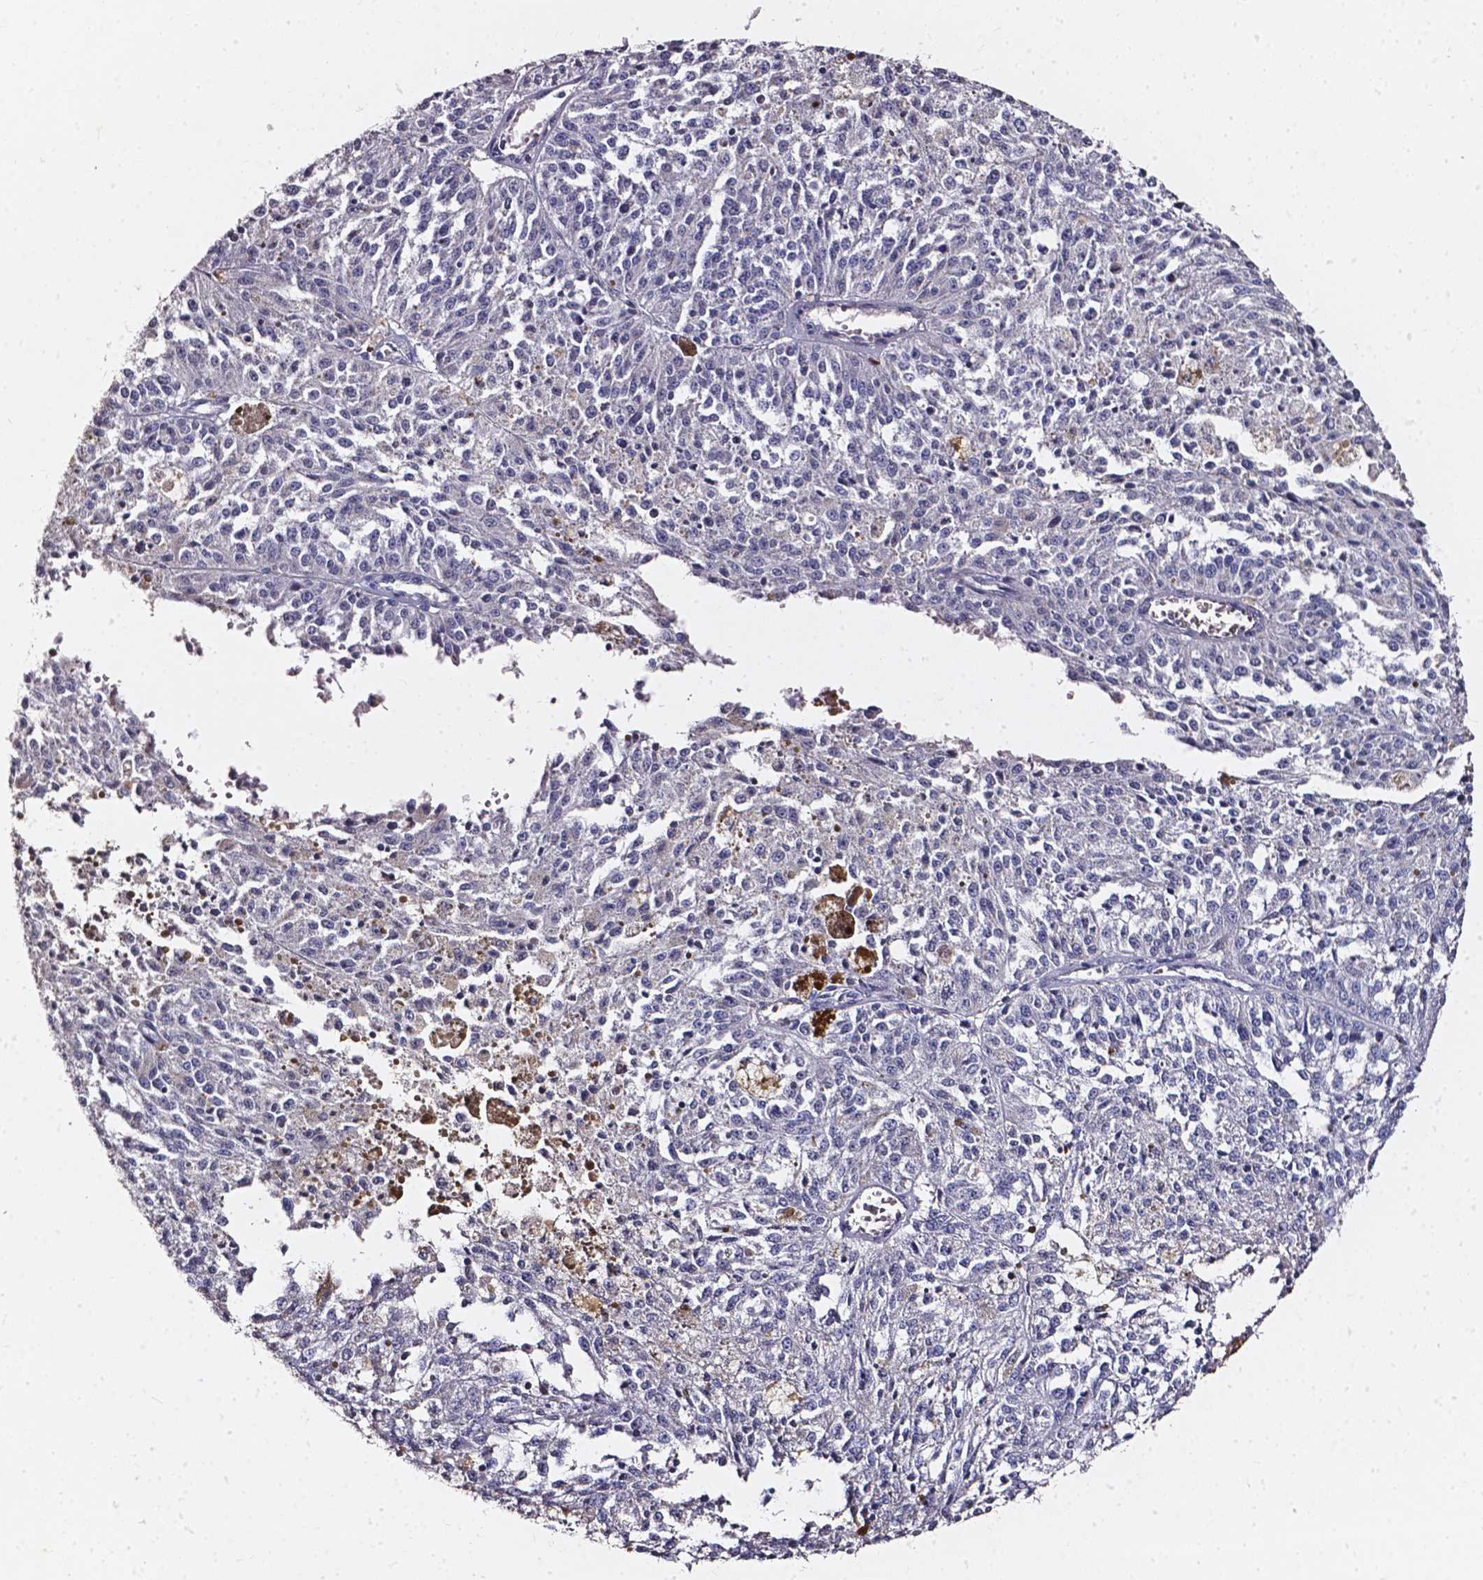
{"staining": {"intensity": "negative", "quantity": "none", "location": "none"}, "tissue": "melanoma", "cell_type": "Tumor cells", "image_type": "cancer", "snomed": [{"axis": "morphology", "description": "Malignant melanoma, Metastatic site"}, {"axis": "topography", "description": "Lymph node"}], "caption": "Tumor cells show no significant protein positivity in malignant melanoma (metastatic site).", "gene": "AKR1B10", "patient": {"sex": "female", "age": 64}}